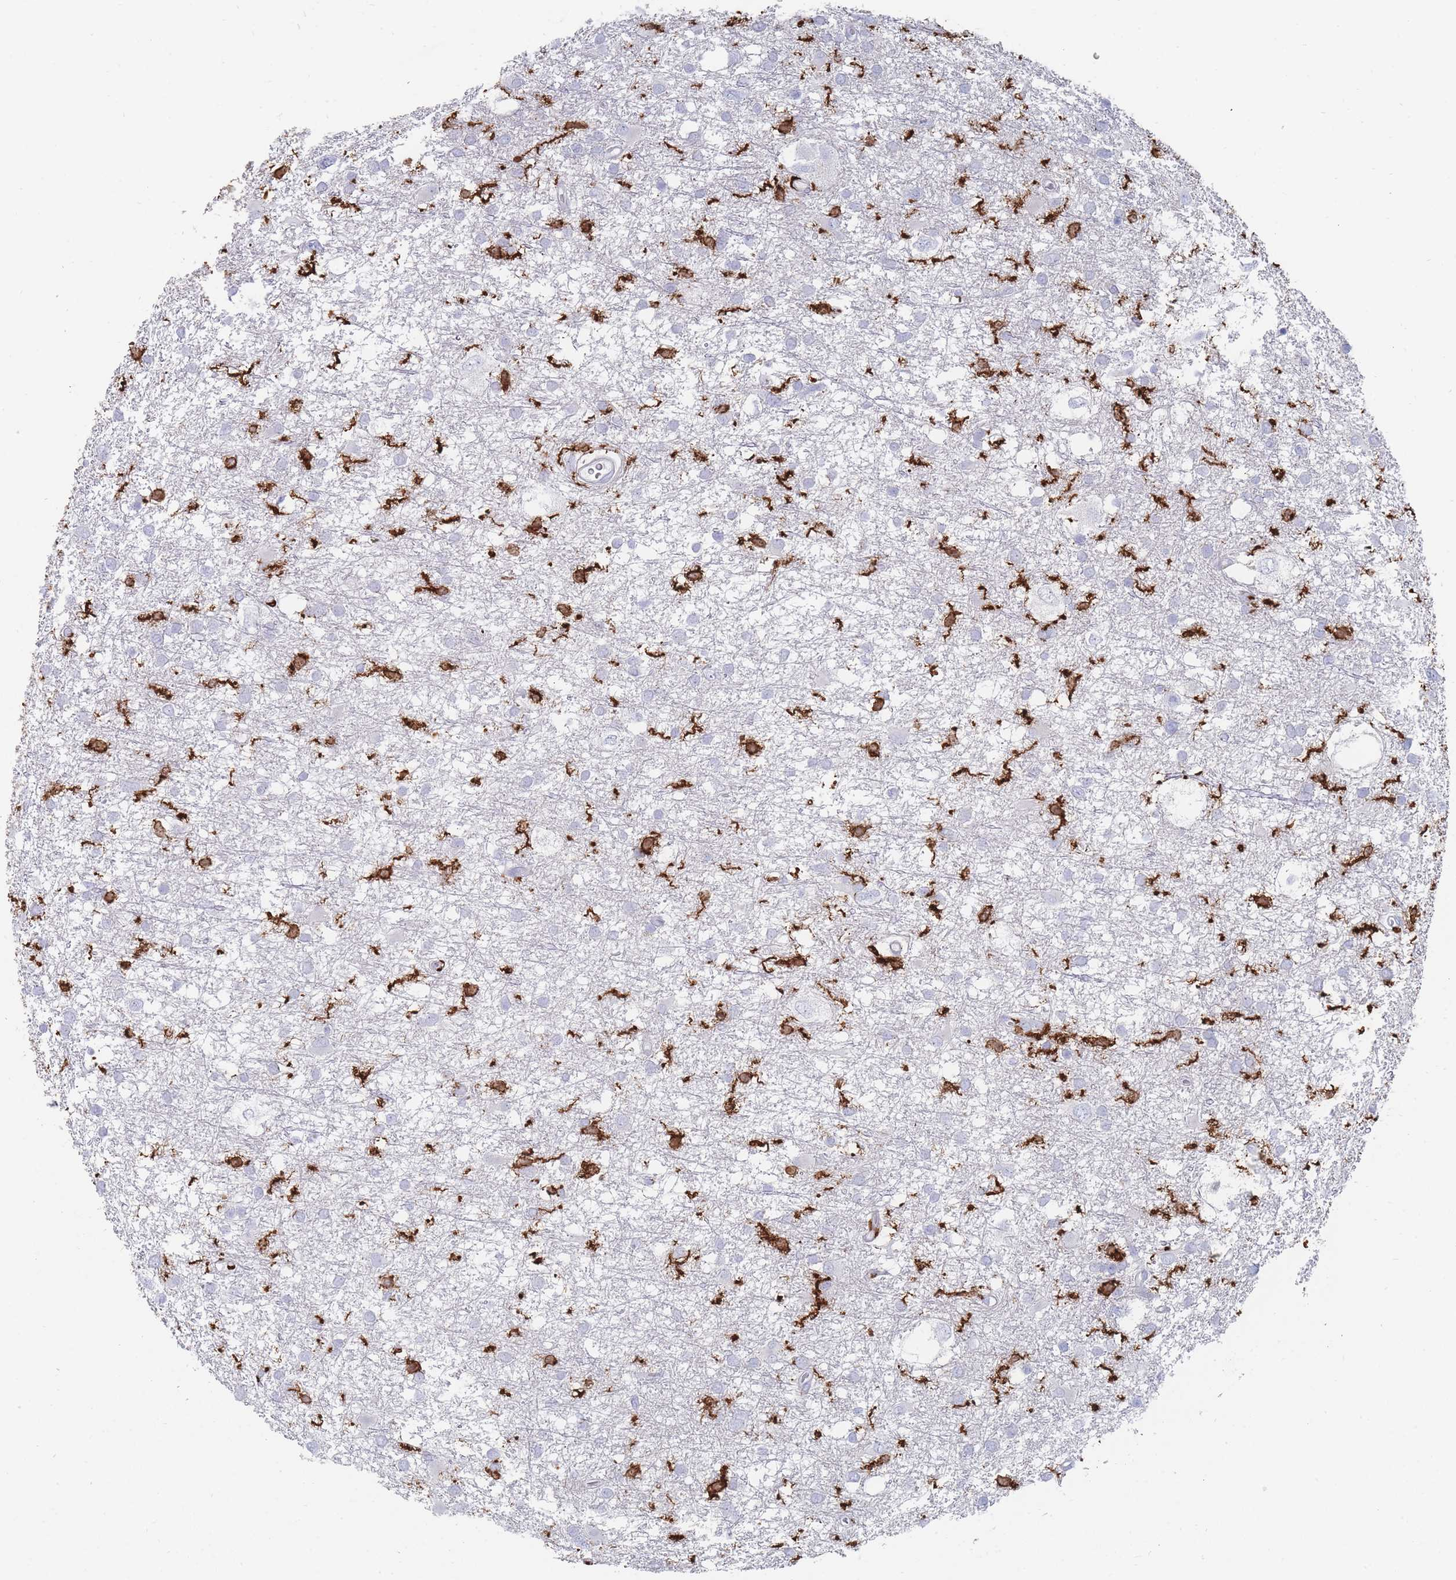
{"staining": {"intensity": "negative", "quantity": "none", "location": "none"}, "tissue": "glioma", "cell_type": "Tumor cells", "image_type": "cancer", "snomed": [{"axis": "morphology", "description": "Glioma, malignant, High grade"}, {"axis": "topography", "description": "Brain"}], "caption": "There is no significant staining in tumor cells of glioma.", "gene": "AIF1", "patient": {"sex": "male", "age": 61}}